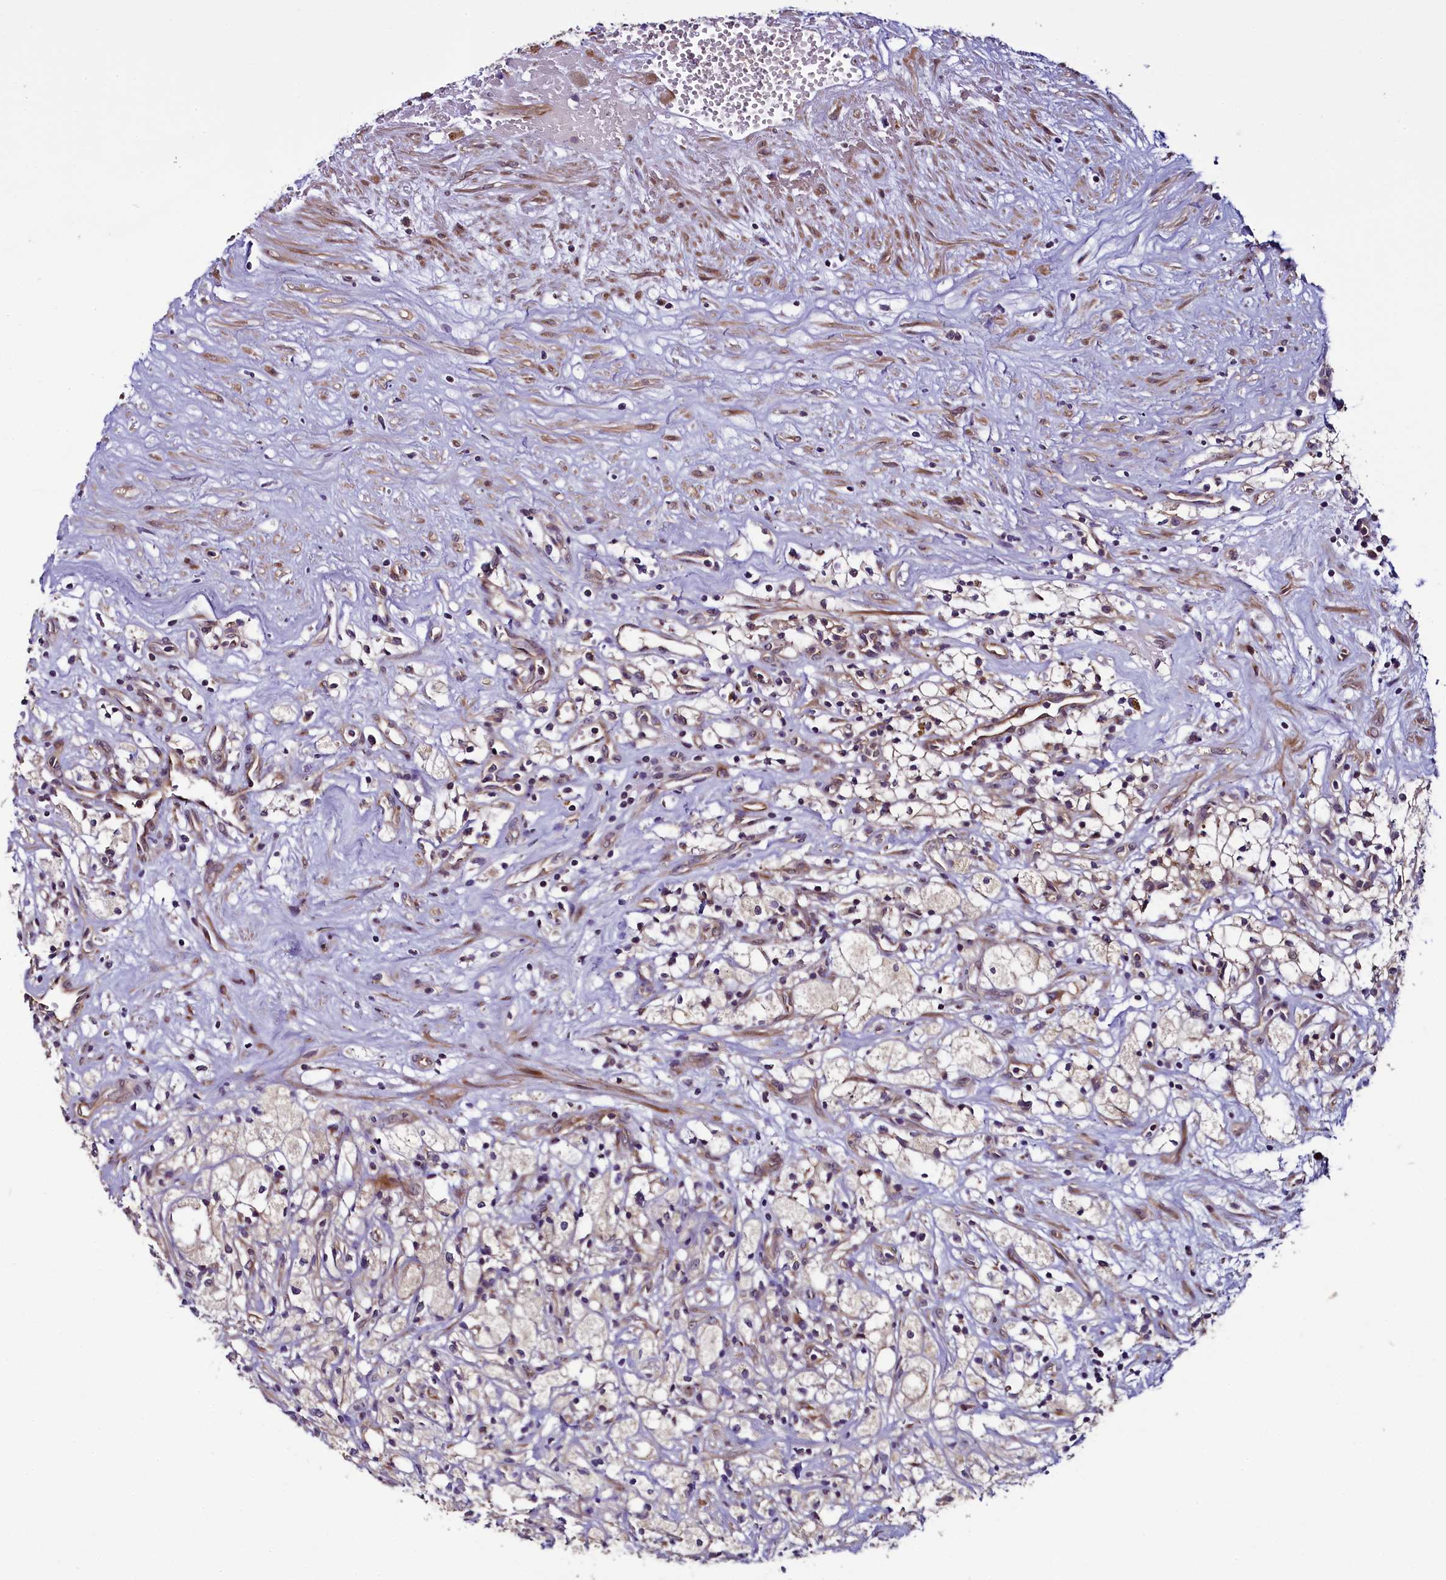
{"staining": {"intensity": "negative", "quantity": "none", "location": "none"}, "tissue": "renal cancer", "cell_type": "Tumor cells", "image_type": "cancer", "snomed": [{"axis": "morphology", "description": "Adenocarcinoma, NOS"}, {"axis": "topography", "description": "Kidney"}], "caption": "A photomicrograph of renal cancer stained for a protein shows no brown staining in tumor cells.", "gene": "RPUSD2", "patient": {"sex": "male", "age": 59}}